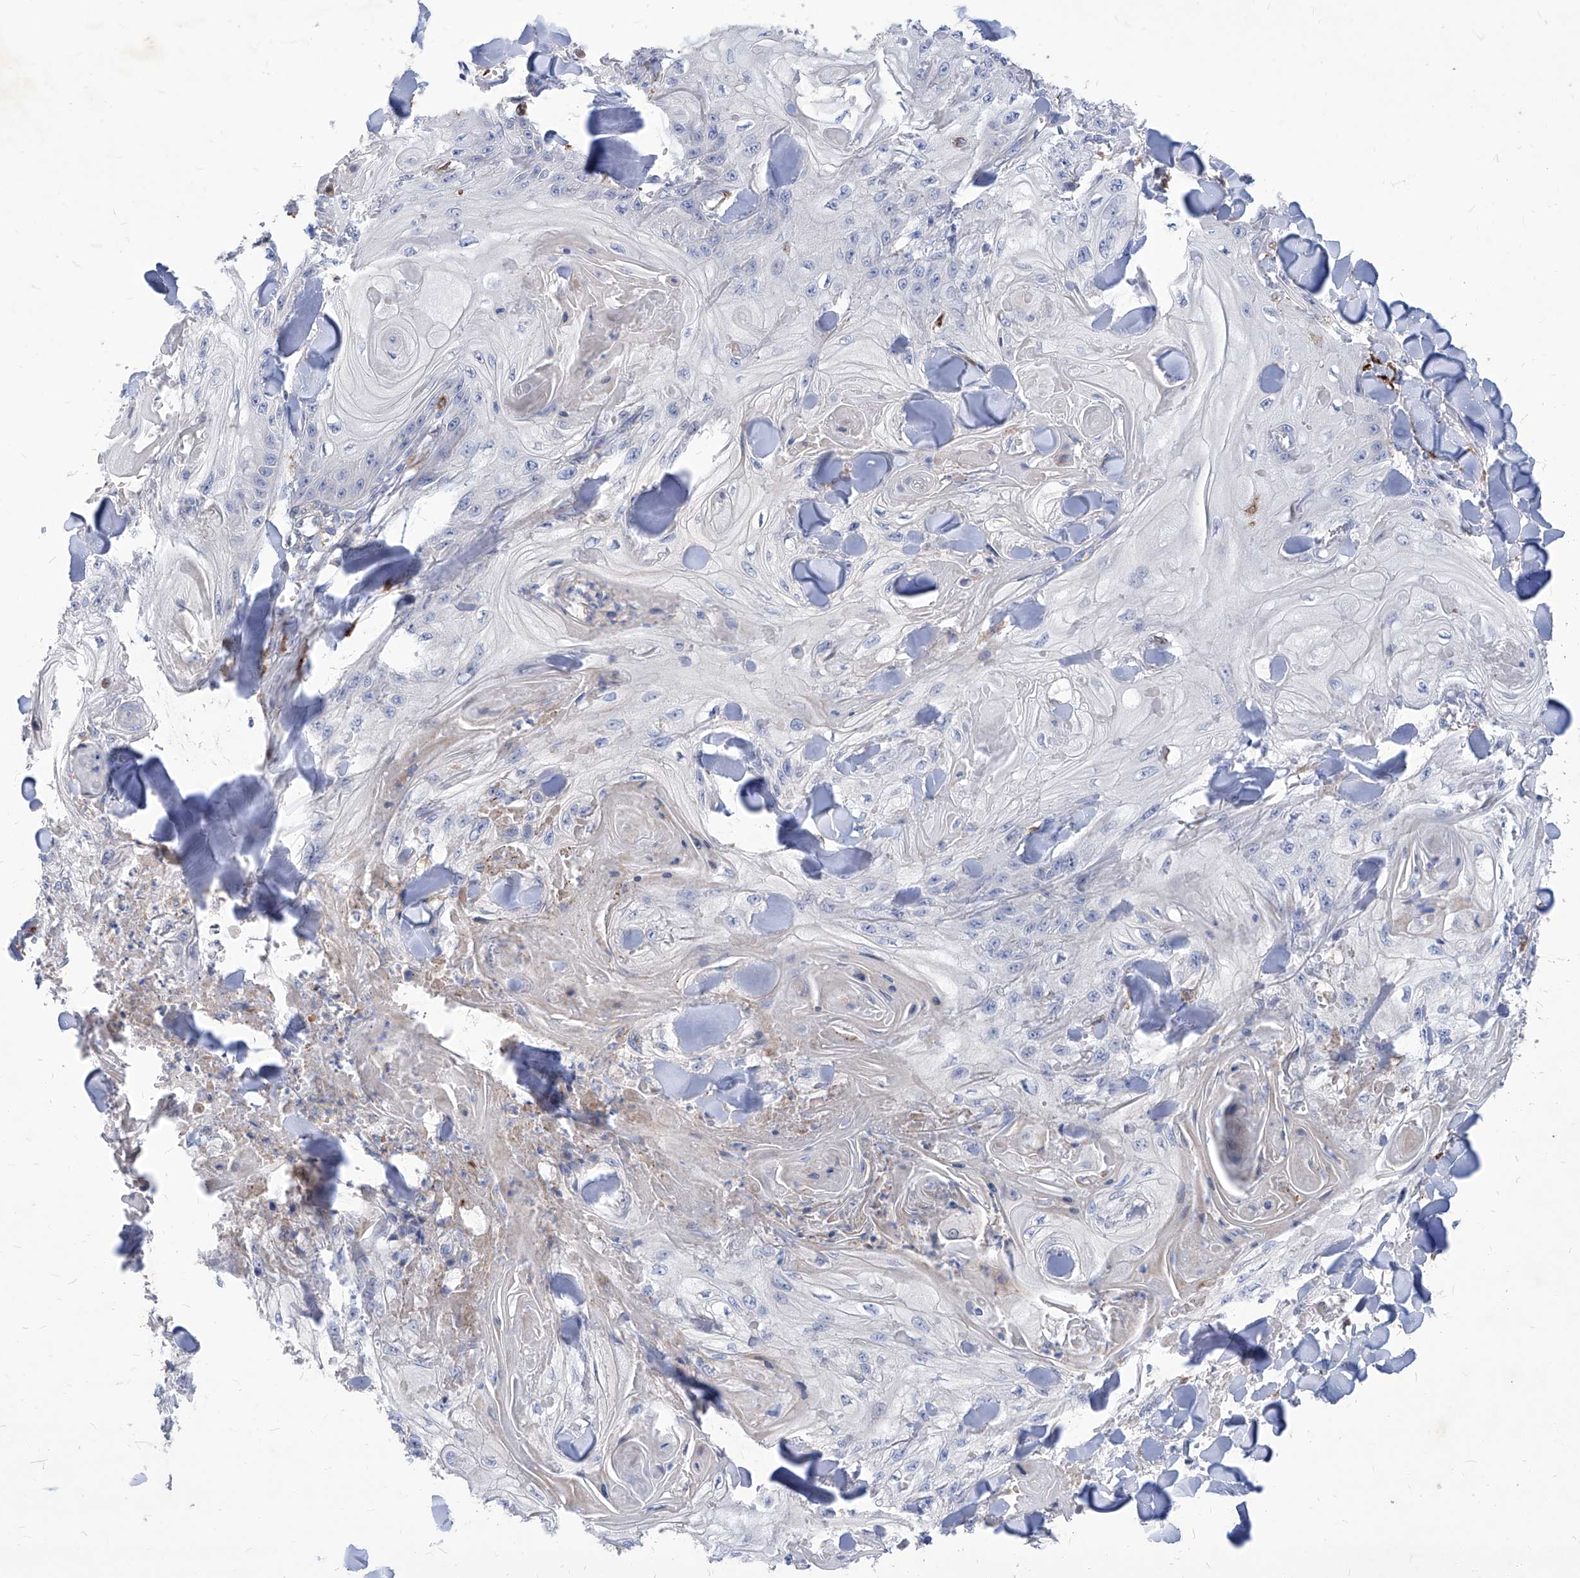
{"staining": {"intensity": "negative", "quantity": "none", "location": "none"}, "tissue": "skin cancer", "cell_type": "Tumor cells", "image_type": "cancer", "snomed": [{"axis": "morphology", "description": "Squamous cell carcinoma, NOS"}, {"axis": "topography", "description": "Skin"}], "caption": "DAB immunohistochemical staining of skin cancer (squamous cell carcinoma) shows no significant staining in tumor cells.", "gene": "UBOX5", "patient": {"sex": "male", "age": 74}}